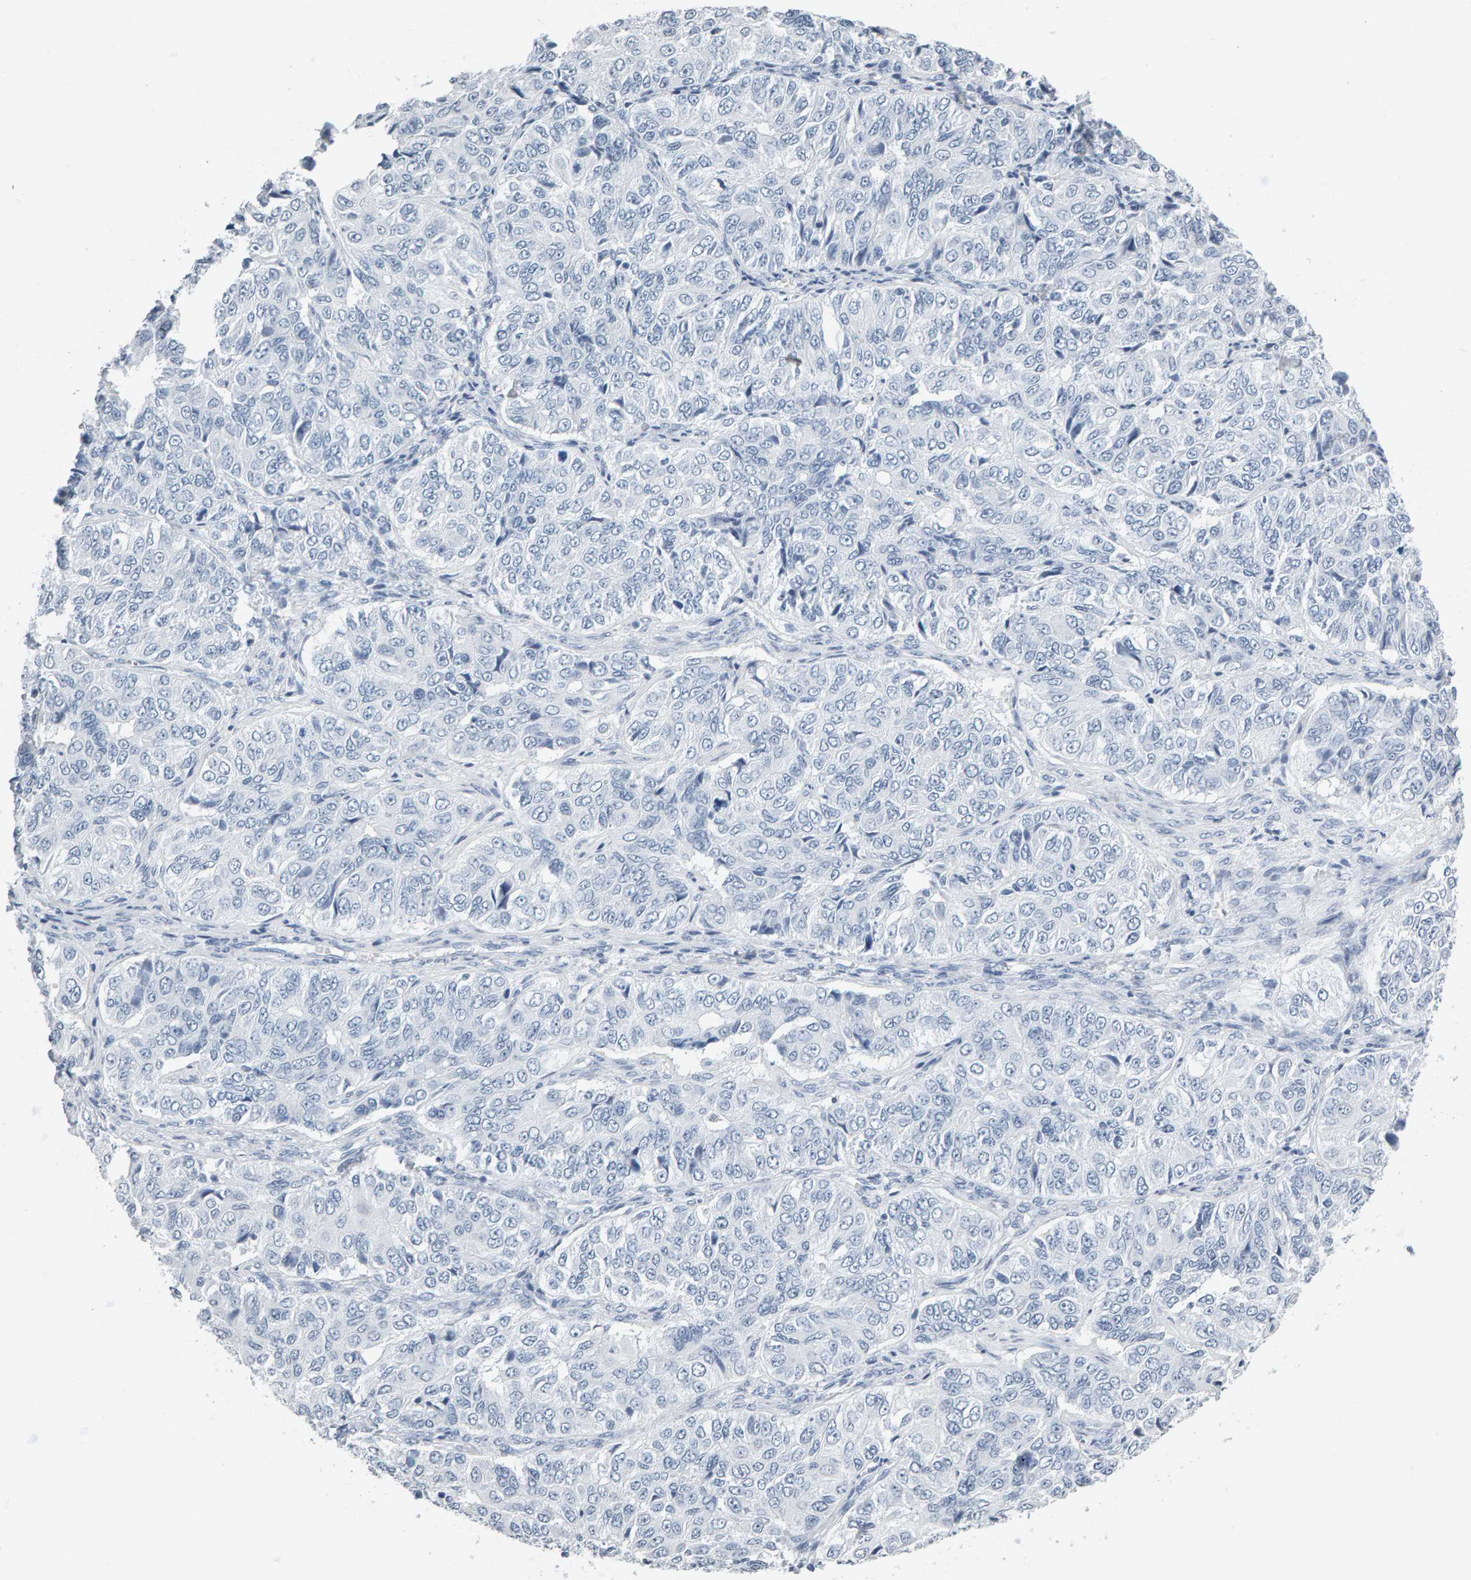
{"staining": {"intensity": "negative", "quantity": "none", "location": "none"}, "tissue": "ovarian cancer", "cell_type": "Tumor cells", "image_type": "cancer", "snomed": [{"axis": "morphology", "description": "Carcinoma, endometroid"}, {"axis": "topography", "description": "Ovary"}], "caption": "The immunohistochemistry histopathology image has no significant positivity in tumor cells of endometroid carcinoma (ovarian) tissue.", "gene": "SPACA3", "patient": {"sex": "female", "age": 51}}